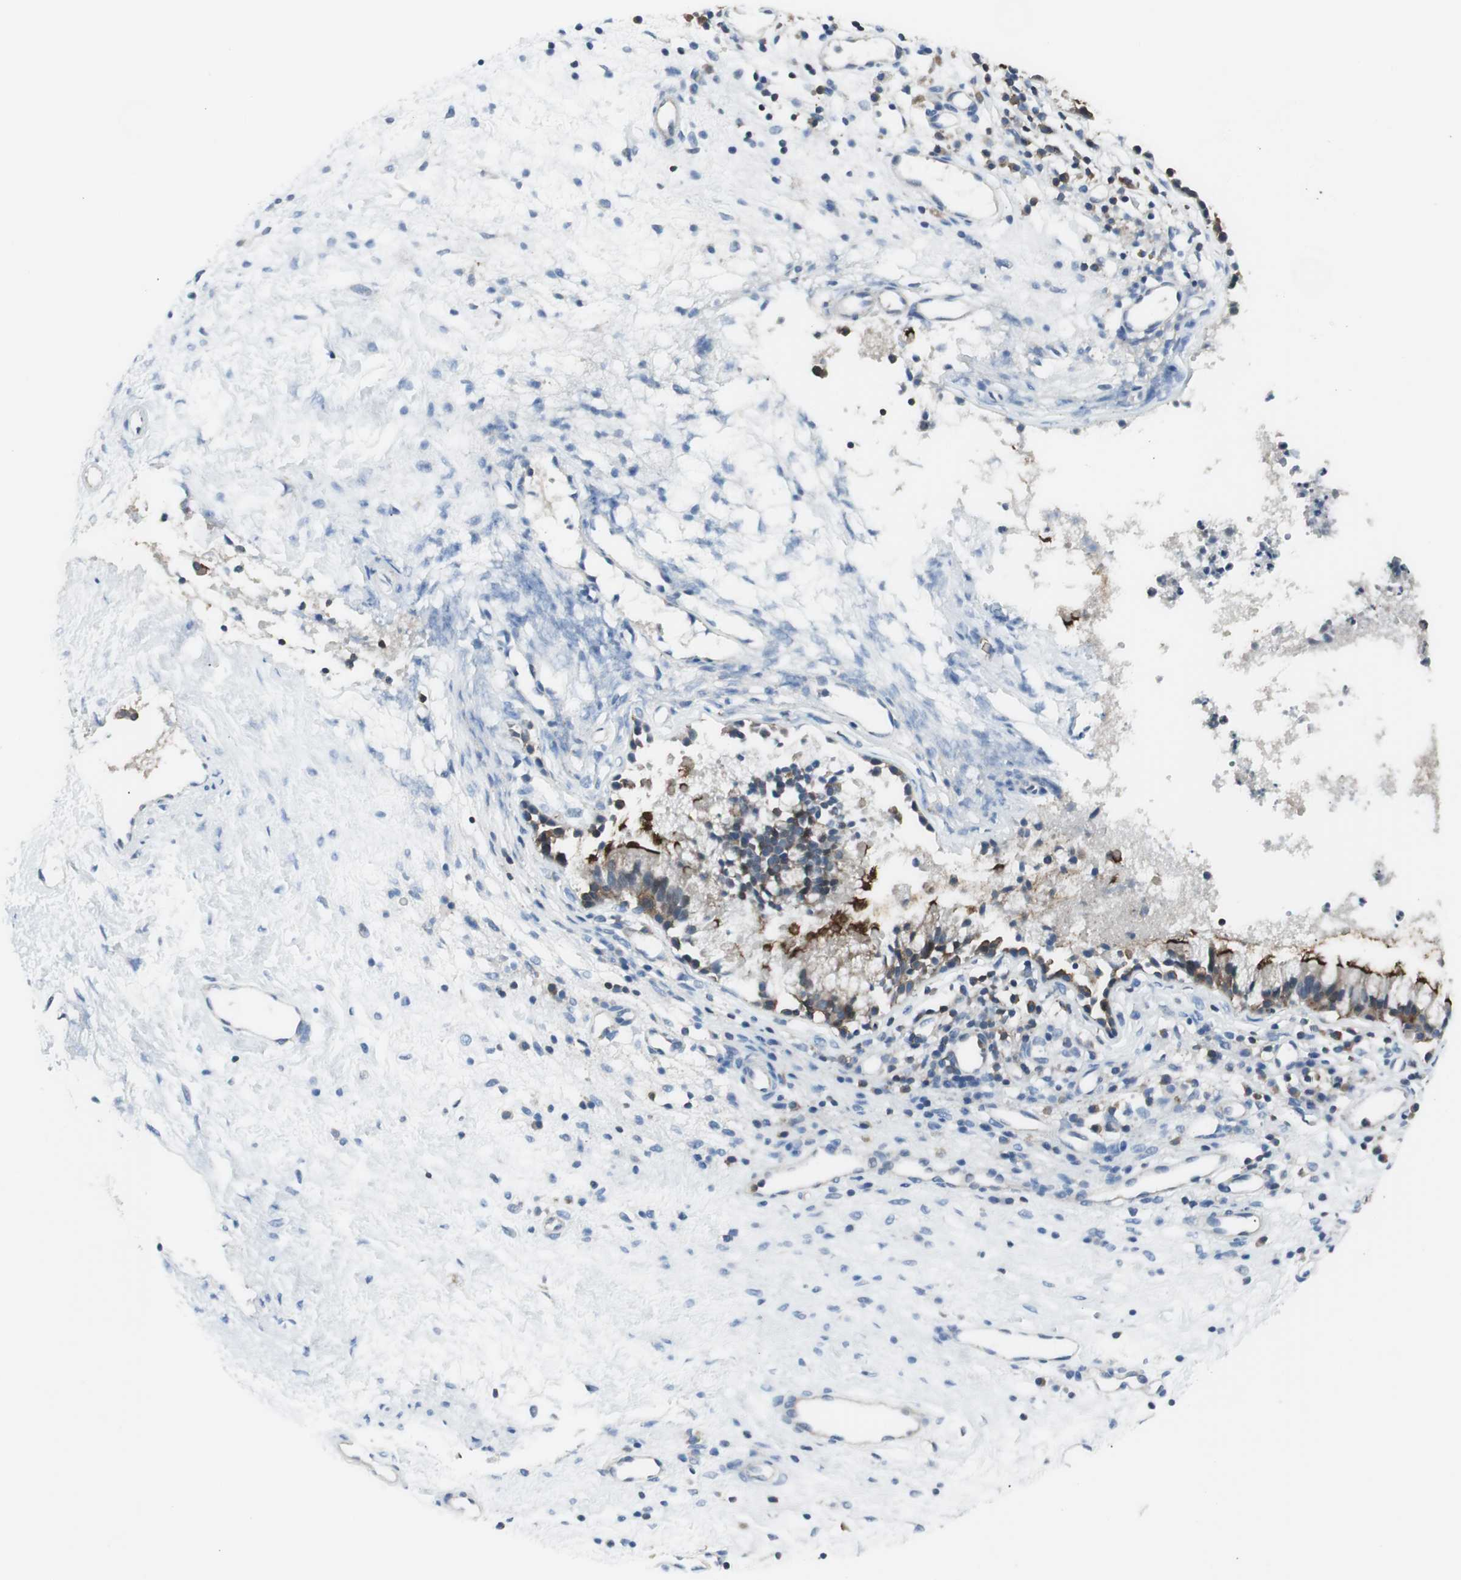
{"staining": {"intensity": "strong", "quantity": ">75%", "location": "cytoplasmic/membranous"}, "tissue": "nasopharynx", "cell_type": "Respiratory epithelial cells", "image_type": "normal", "snomed": [{"axis": "morphology", "description": "Normal tissue, NOS"}, {"axis": "topography", "description": "Nasopharynx"}], "caption": "Brown immunohistochemical staining in unremarkable nasopharynx demonstrates strong cytoplasmic/membranous staining in approximately >75% of respiratory epithelial cells.", "gene": "SLC9A3R1", "patient": {"sex": "male", "age": 21}}